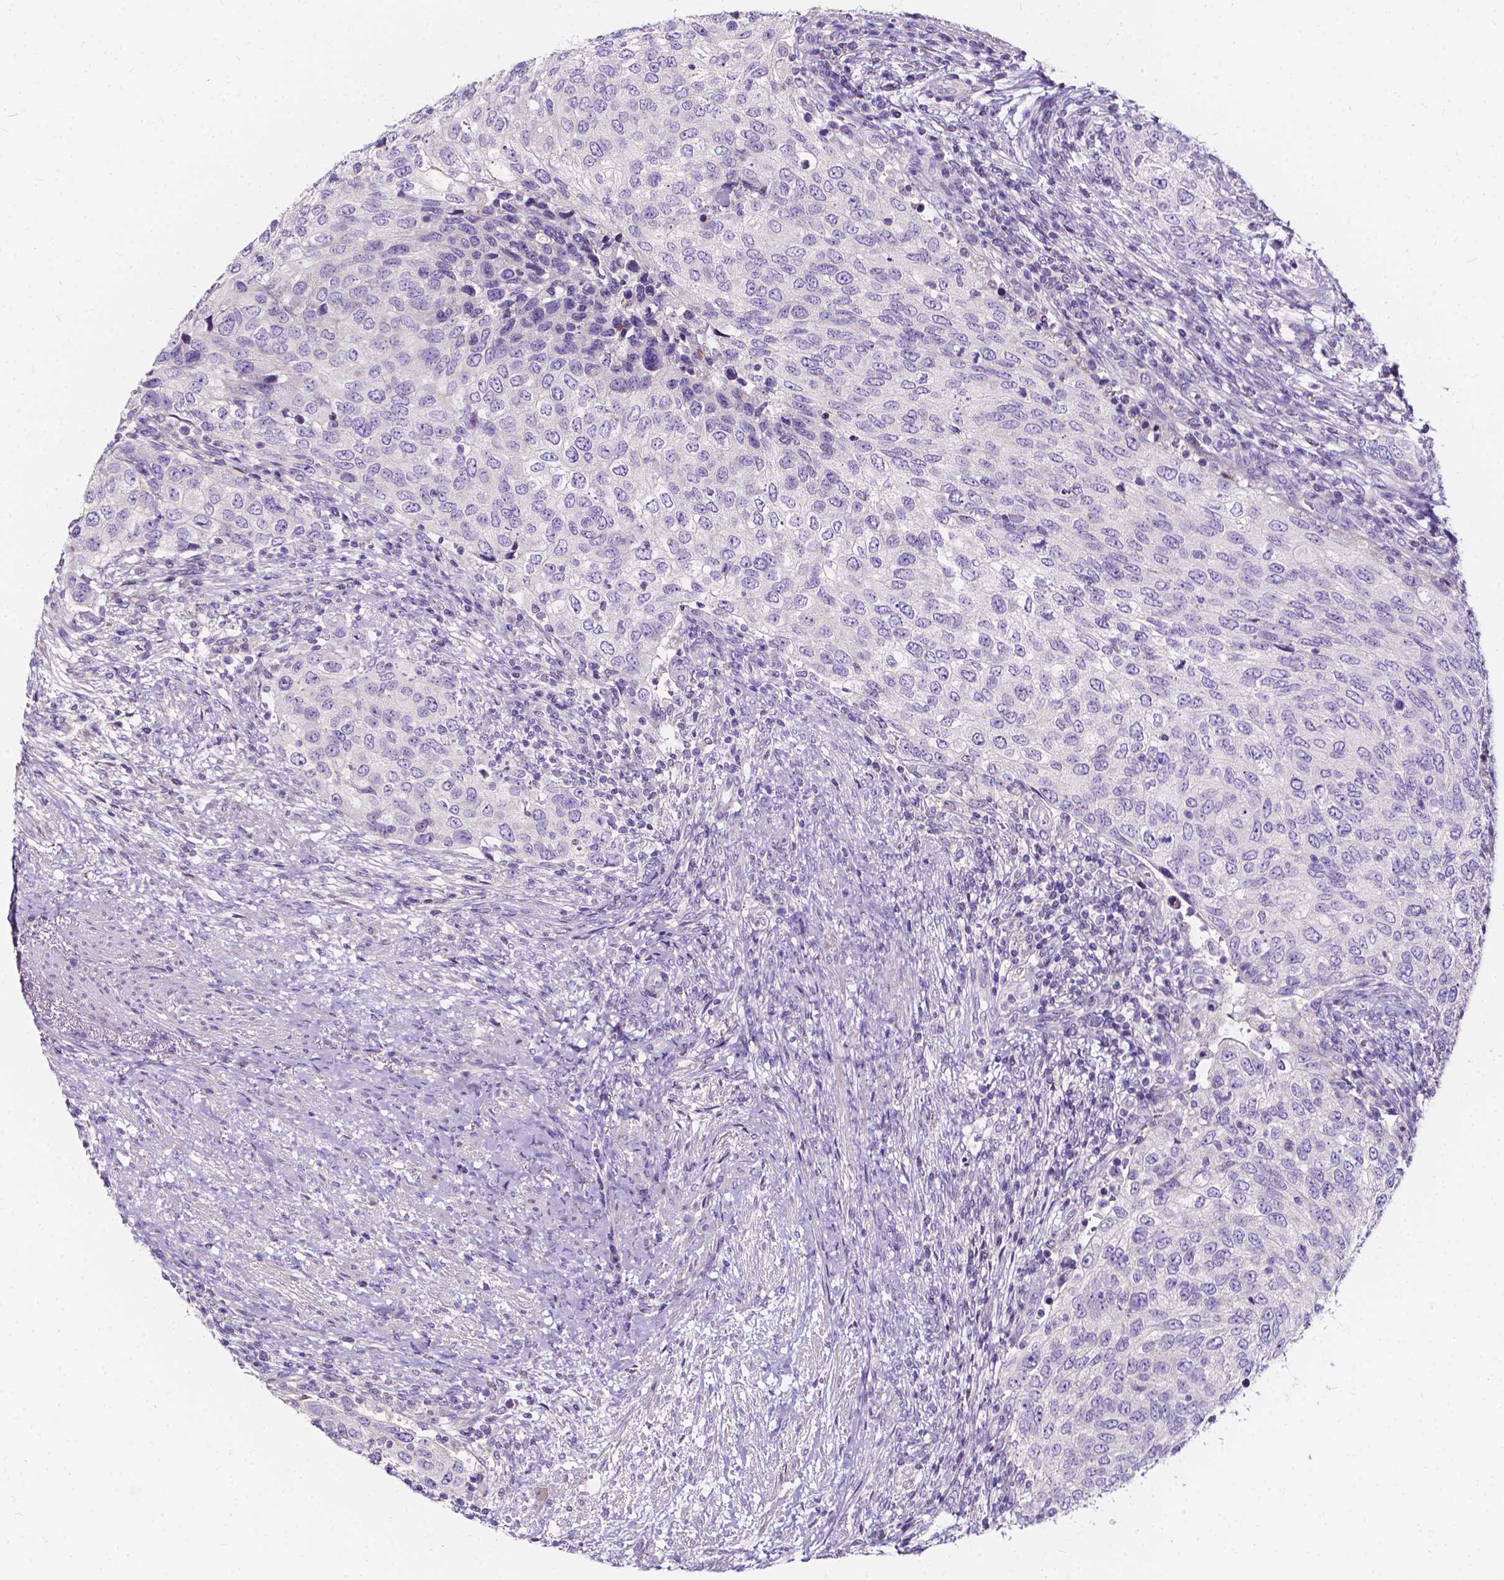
{"staining": {"intensity": "negative", "quantity": "none", "location": "none"}, "tissue": "urothelial cancer", "cell_type": "Tumor cells", "image_type": "cancer", "snomed": [{"axis": "morphology", "description": "Urothelial carcinoma, High grade"}, {"axis": "topography", "description": "Urinary bladder"}], "caption": "Immunohistochemical staining of high-grade urothelial carcinoma demonstrates no significant positivity in tumor cells.", "gene": "CLSTN2", "patient": {"sex": "female", "age": 78}}